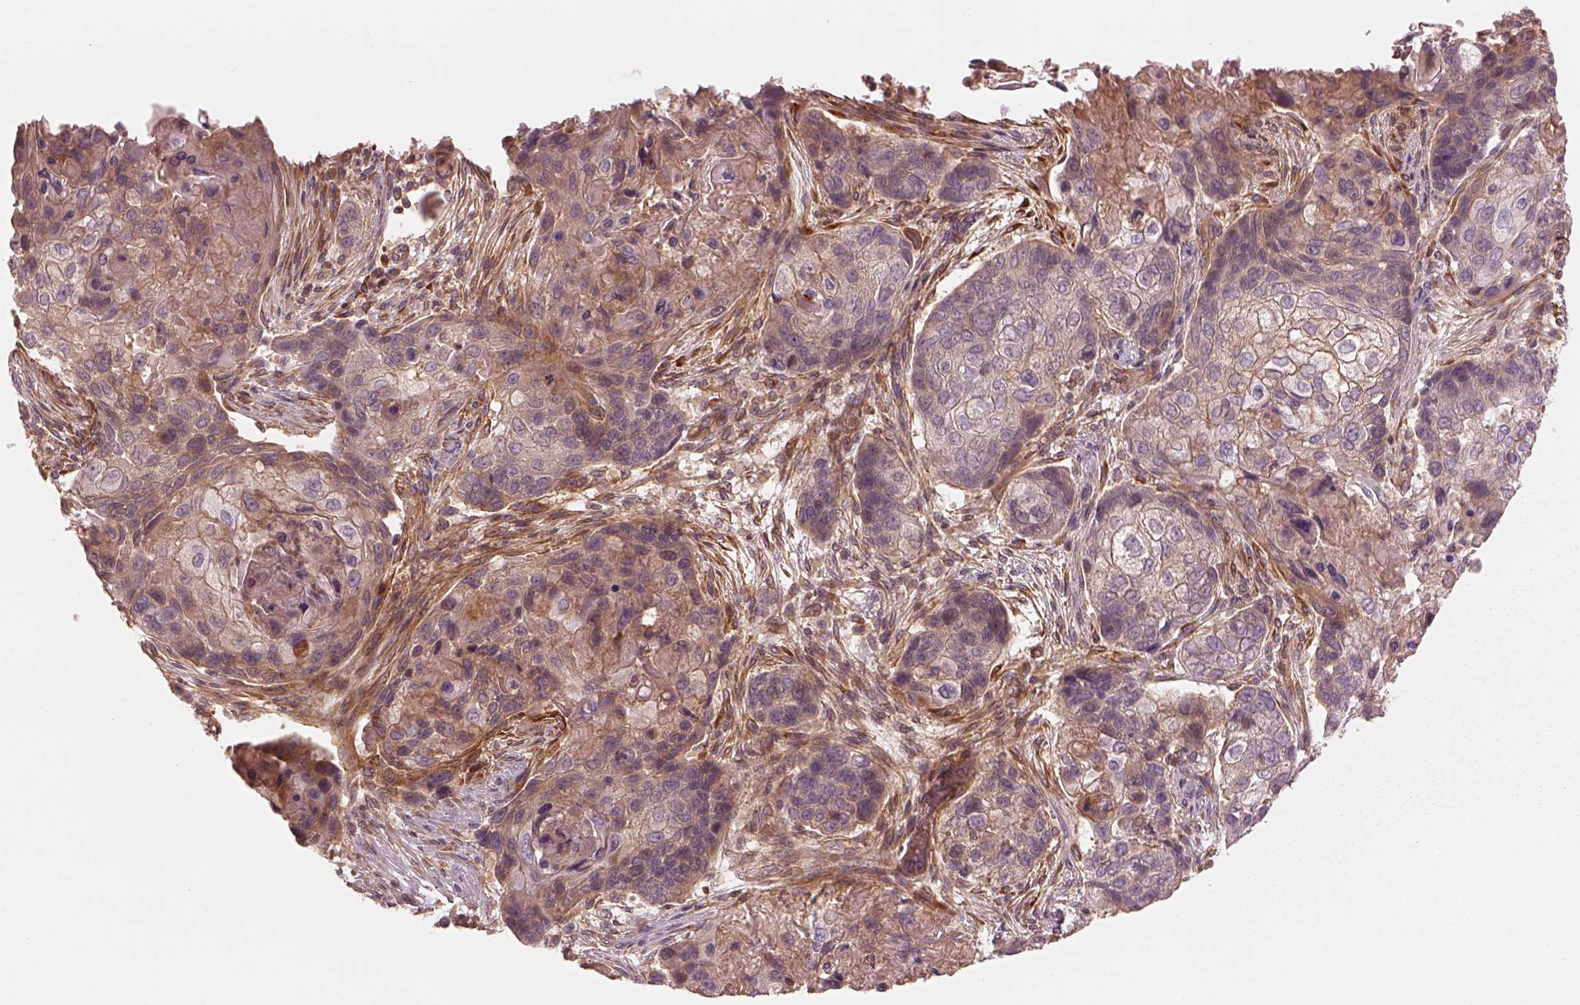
{"staining": {"intensity": "weak", "quantity": "<25%", "location": "cytoplasmic/membranous"}, "tissue": "lung cancer", "cell_type": "Tumor cells", "image_type": "cancer", "snomed": [{"axis": "morphology", "description": "Squamous cell carcinoma, NOS"}, {"axis": "topography", "description": "Lung"}], "caption": "A micrograph of human lung cancer is negative for staining in tumor cells.", "gene": "FAM107B", "patient": {"sex": "male", "age": 69}}